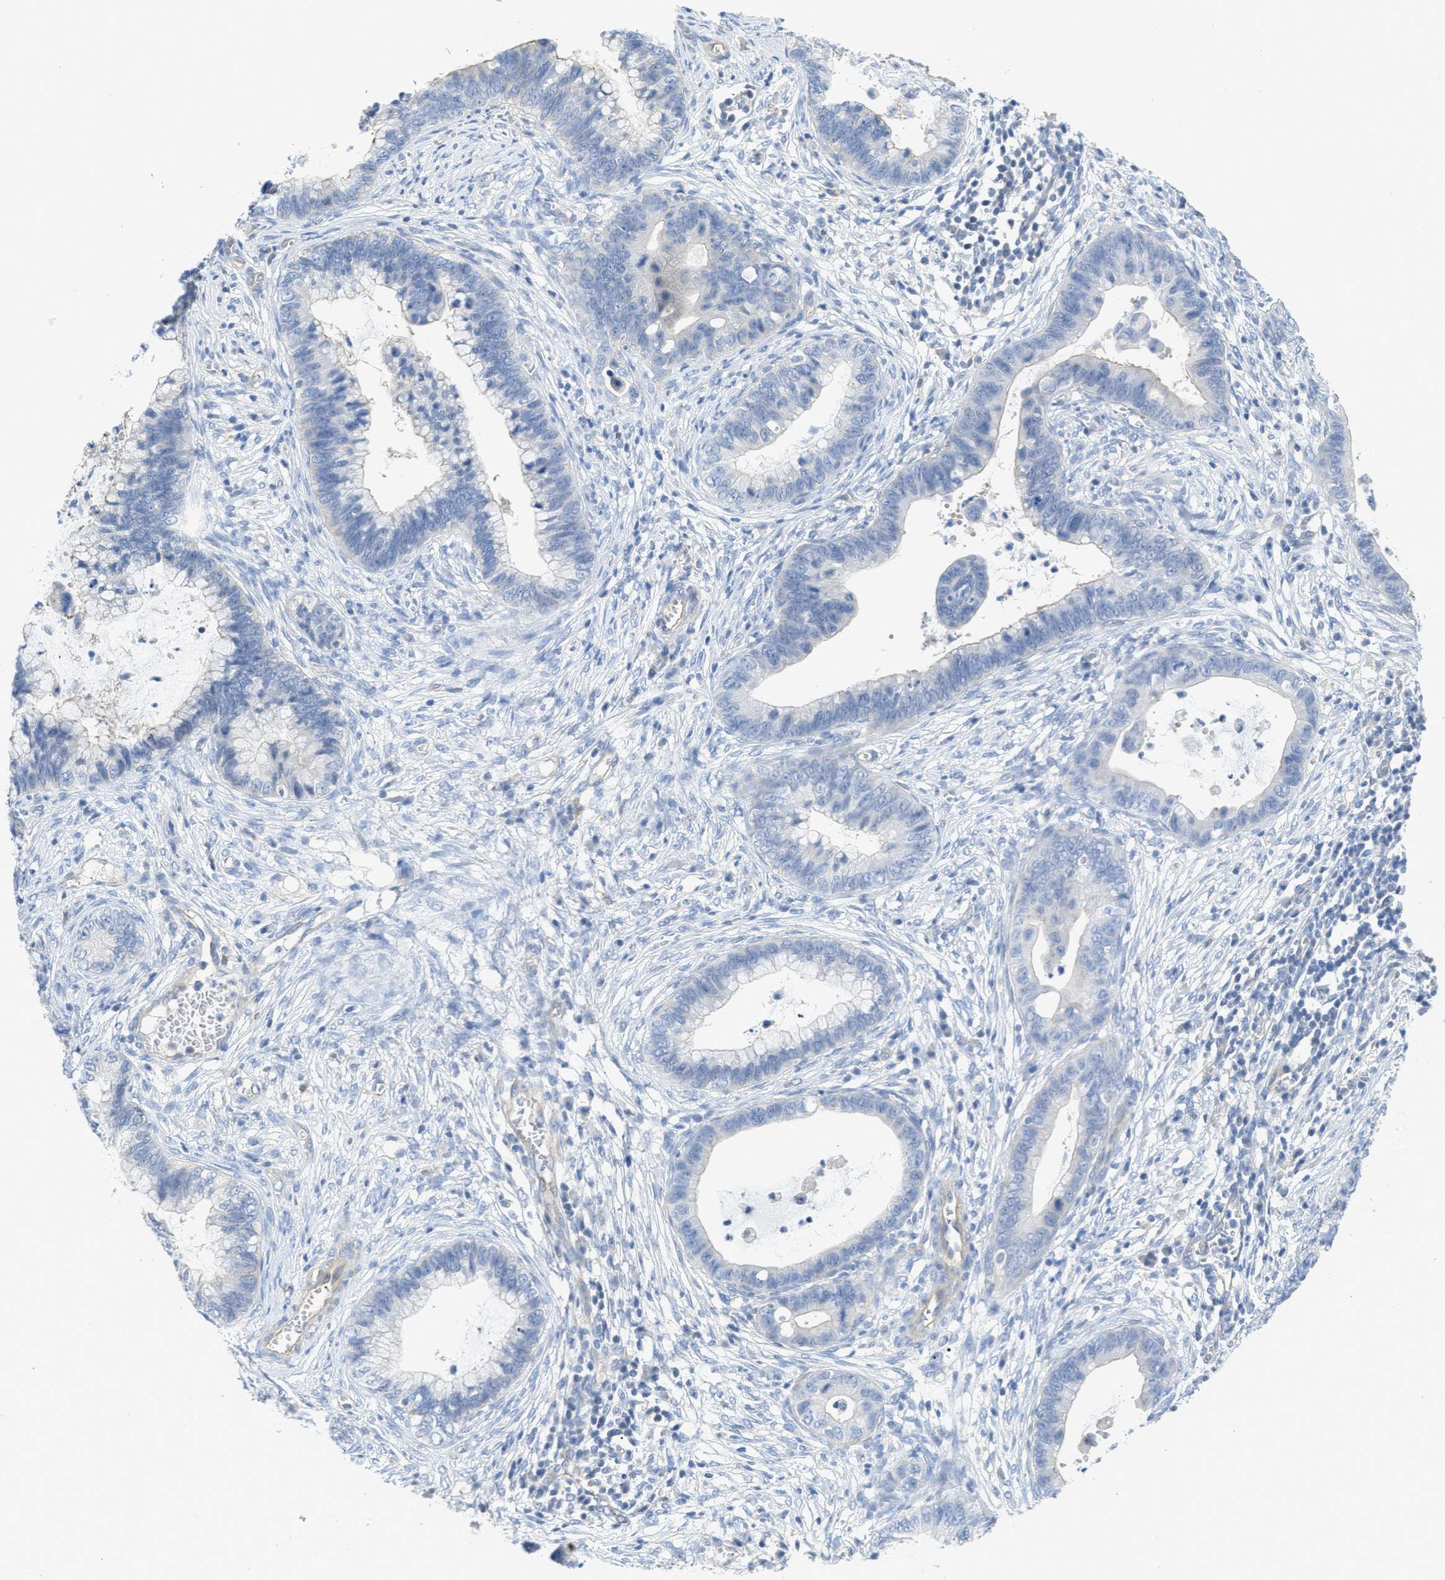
{"staining": {"intensity": "negative", "quantity": "none", "location": "none"}, "tissue": "cervical cancer", "cell_type": "Tumor cells", "image_type": "cancer", "snomed": [{"axis": "morphology", "description": "Adenocarcinoma, NOS"}, {"axis": "topography", "description": "Cervix"}], "caption": "Tumor cells show no significant protein positivity in adenocarcinoma (cervical). Brightfield microscopy of IHC stained with DAB (brown) and hematoxylin (blue), captured at high magnification.", "gene": "MYL3", "patient": {"sex": "female", "age": 44}}